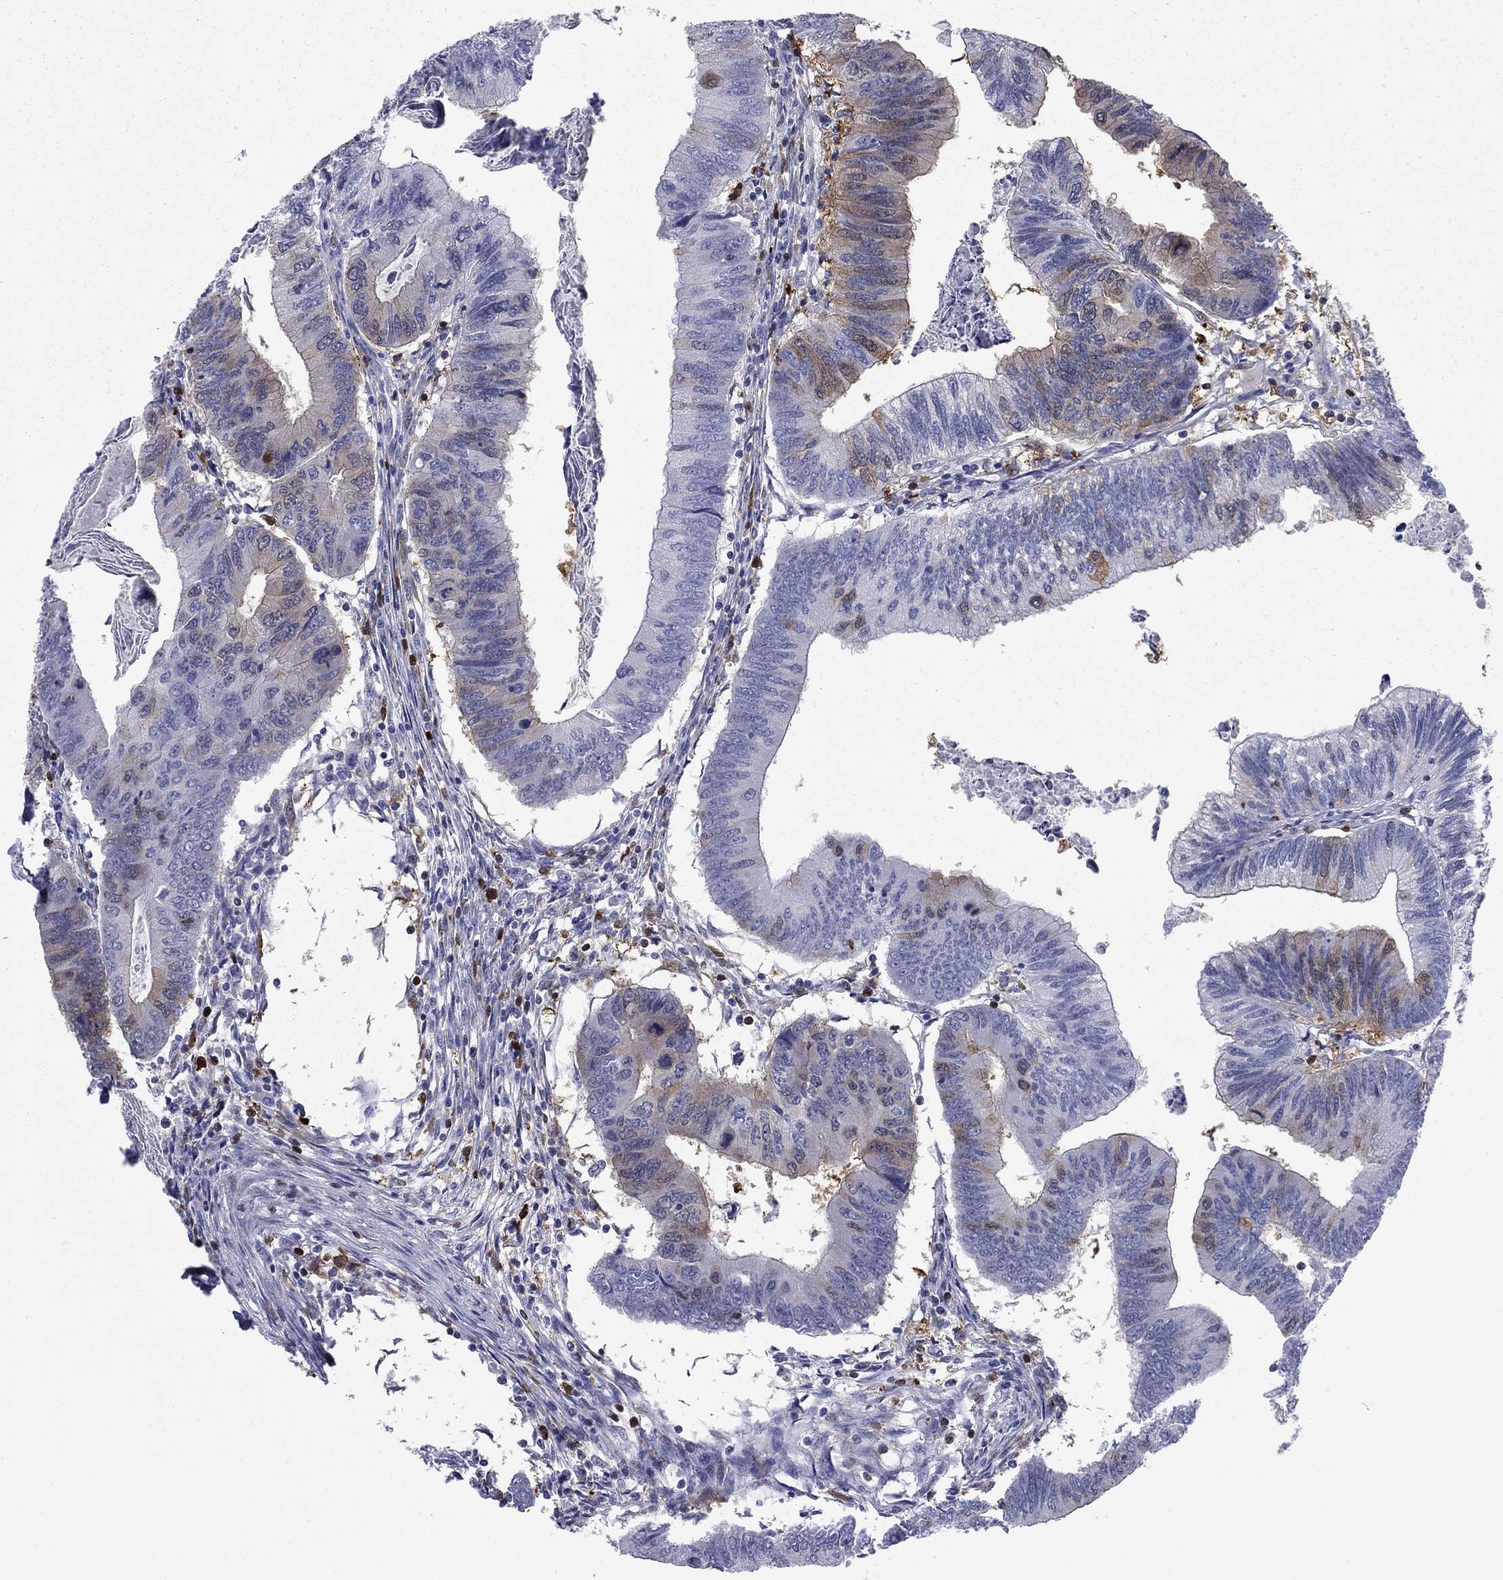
{"staining": {"intensity": "moderate", "quantity": "<25%", "location": "cytoplasmic/membranous"}, "tissue": "colorectal cancer", "cell_type": "Tumor cells", "image_type": "cancer", "snomed": [{"axis": "morphology", "description": "Adenocarcinoma, NOS"}, {"axis": "topography", "description": "Colon"}], "caption": "Human adenocarcinoma (colorectal) stained for a protein (brown) reveals moderate cytoplasmic/membranous positive positivity in approximately <25% of tumor cells.", "gene": "STMN1", "patient": {"sex": "male", "age": 53}}